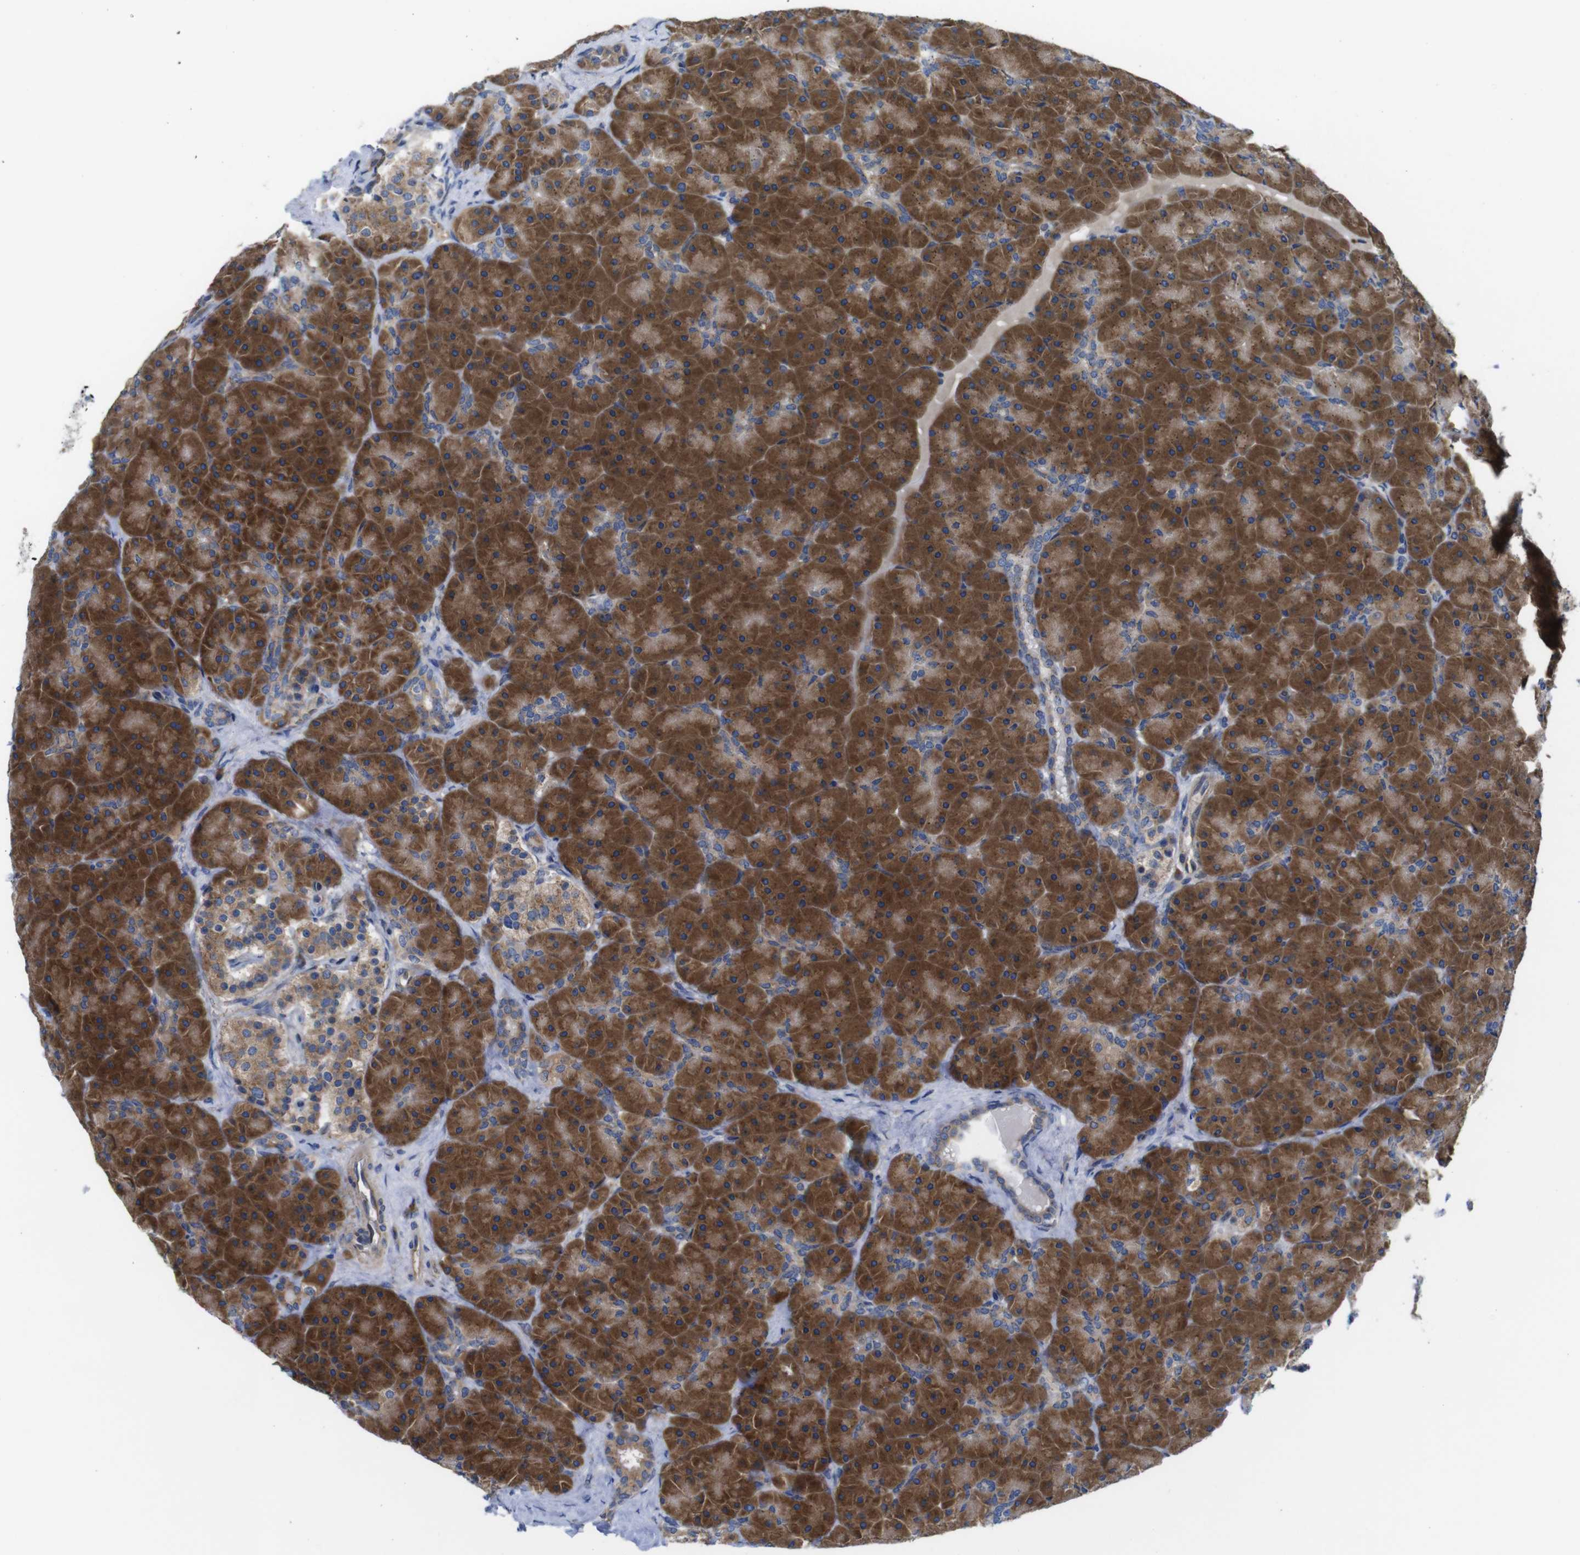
{"staining": {"intensity": "strong", "quantity": ">75%", "location": "cytoplasmic/membranous"}, "tissue": "pancreas", "cell_type": "Exocrine glandular cells", "image_type": "normal", "snomed": [{"axis": "morphology", "description": "Normal tissue, NOS"}, {"axis": "topography", "description": "Pancreas"}], "caption": "Strong cytoplasmic/membranous staining for a protein is identified in approximately >75% of exocrine glandular cells of normal pancreas using immunohistochemistry.", "gene": "DDRGK1", "patient": {"sex": "male", "age": 66}}